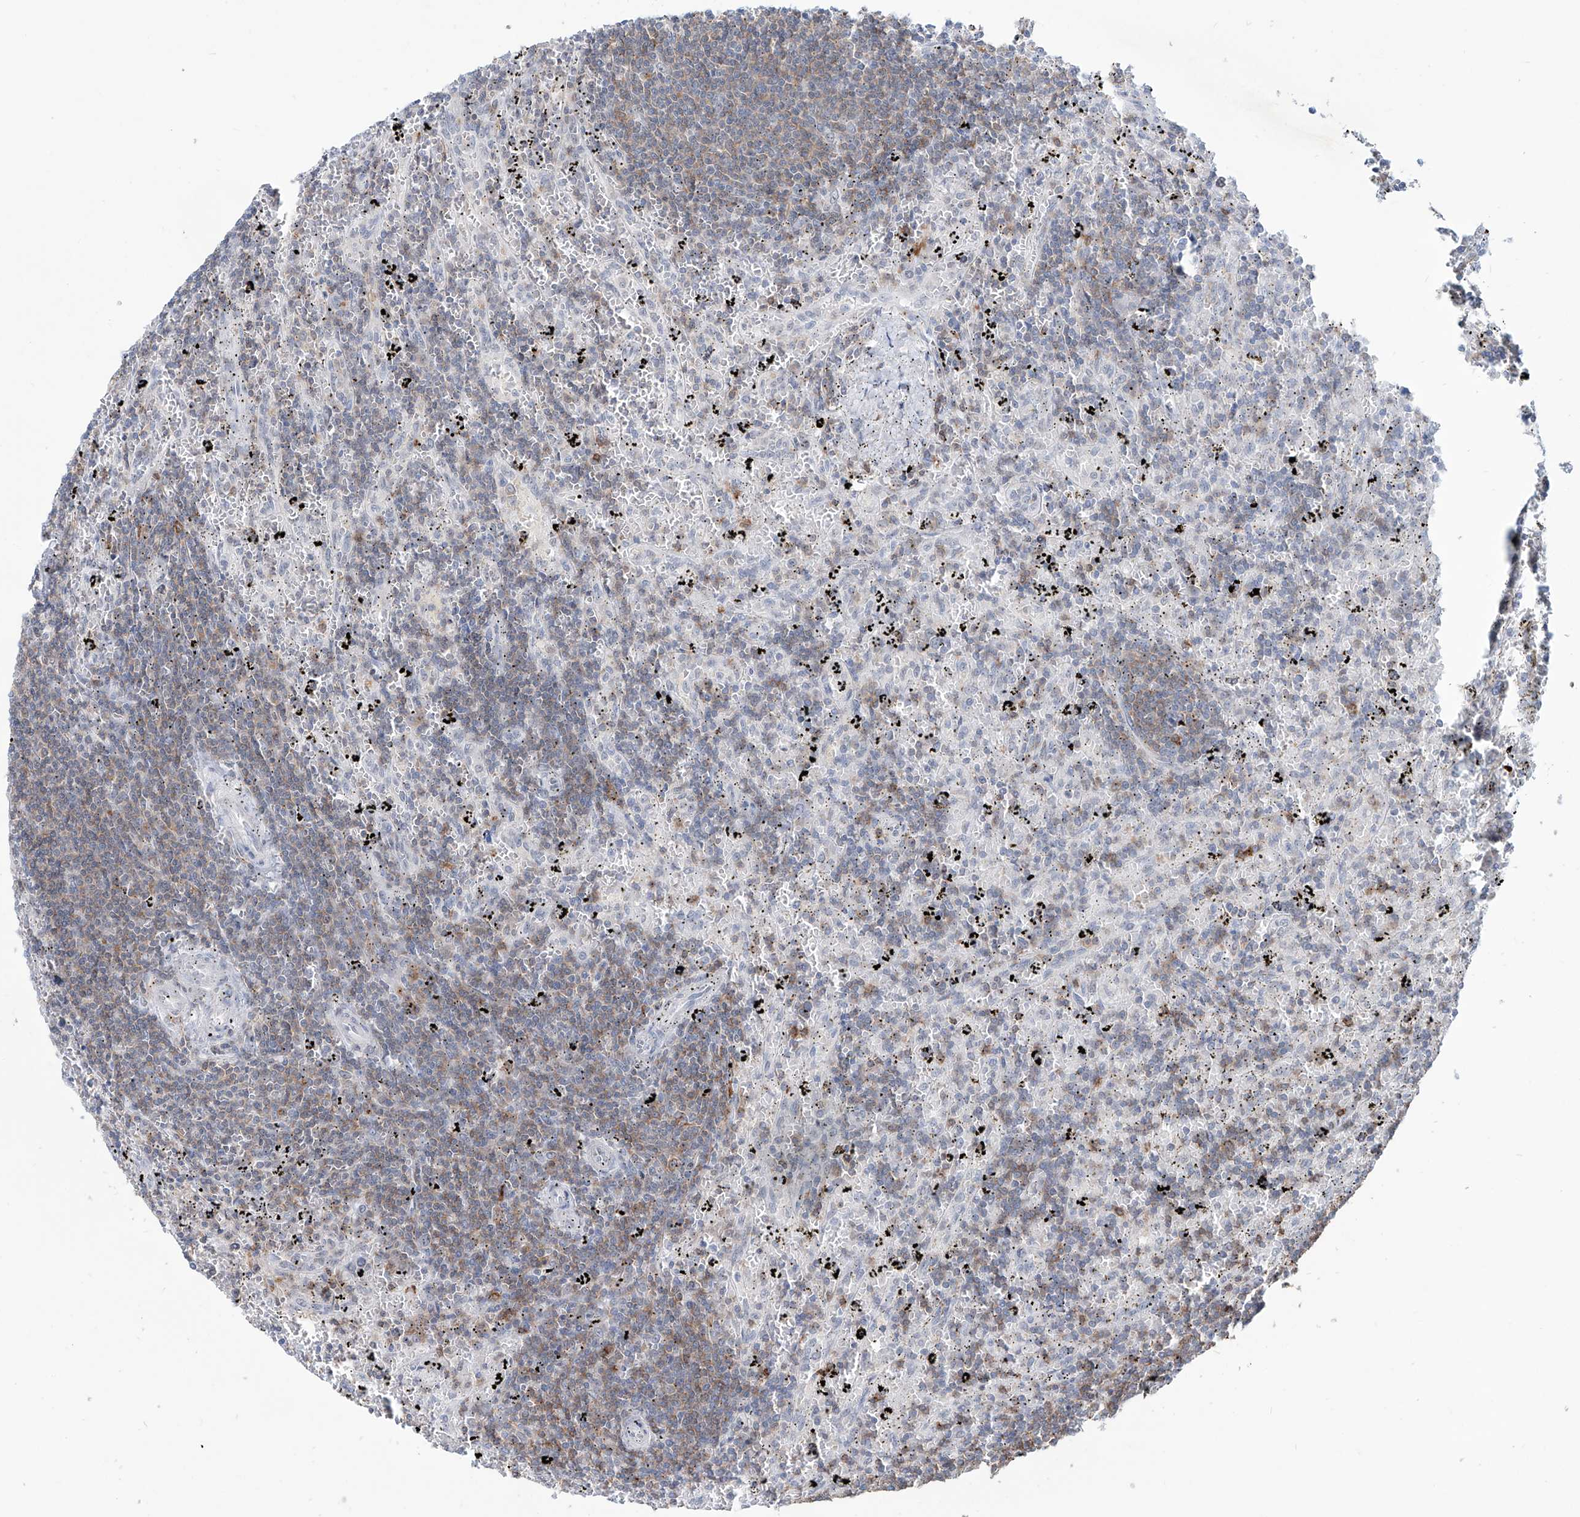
{"staining": {"intensity": "negative", "quantity": "none", "location": "none"}, "tissue": "lymphoma", "cell_type": "Tumor cells", "image_type": "cancer", "snomed": [{"axis": "morphology", "description": "Malignant lymphoma, non-Hodgkin's type, Low grade"}, {"axis": "topography", "description": "Spleen"}], "caption": "Lymphoma stained for a protein using immunohistochemistry (IHC) shows no positivity tumor cells.", "gene": "ZBTB48", "patient": {"sex": "male", "age": 76}}